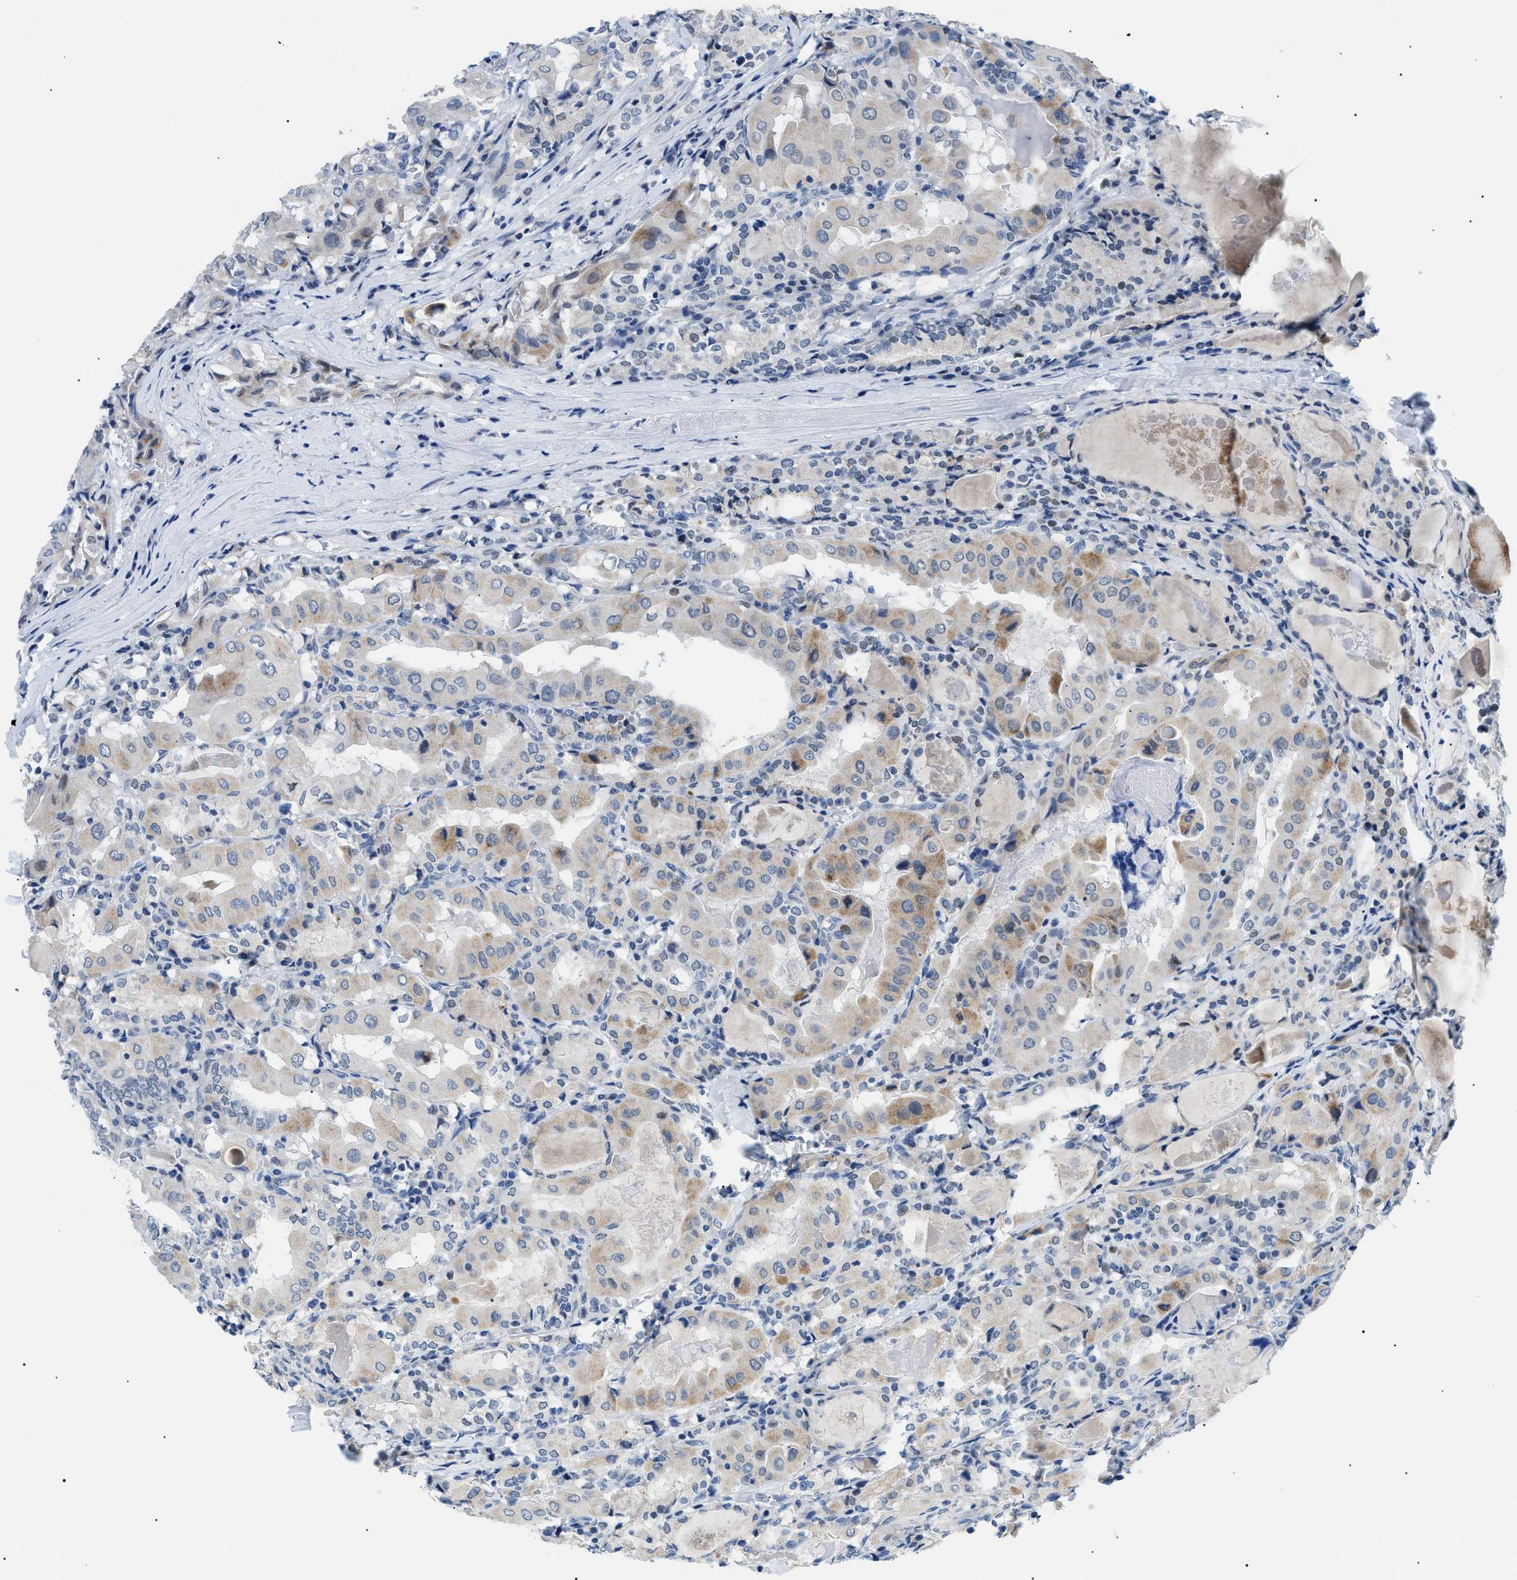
{"staining": {"intensity": "weak", "quantity": "25%-75%", "location": "cytoplasmic/membranous"}, "tissue": "thyroid cancer", "cell_type": "Tumor cells", "image_type": "cancer", "snomed": [{"axis": "morphology", "description": "Papillary adenocarcinoma, NOS"}, {"axis": "topography", "description": "Thyroid gland"}], "caption": "Papillary adenocarcinoma (thyroid) stained with DAB IHC displays low levels of weak cytoplasmic/membranous staining in about 25%-75% of tumor cells.", "gene": "SMARCC1", "patient": {"sex": "female", "age": 42}}